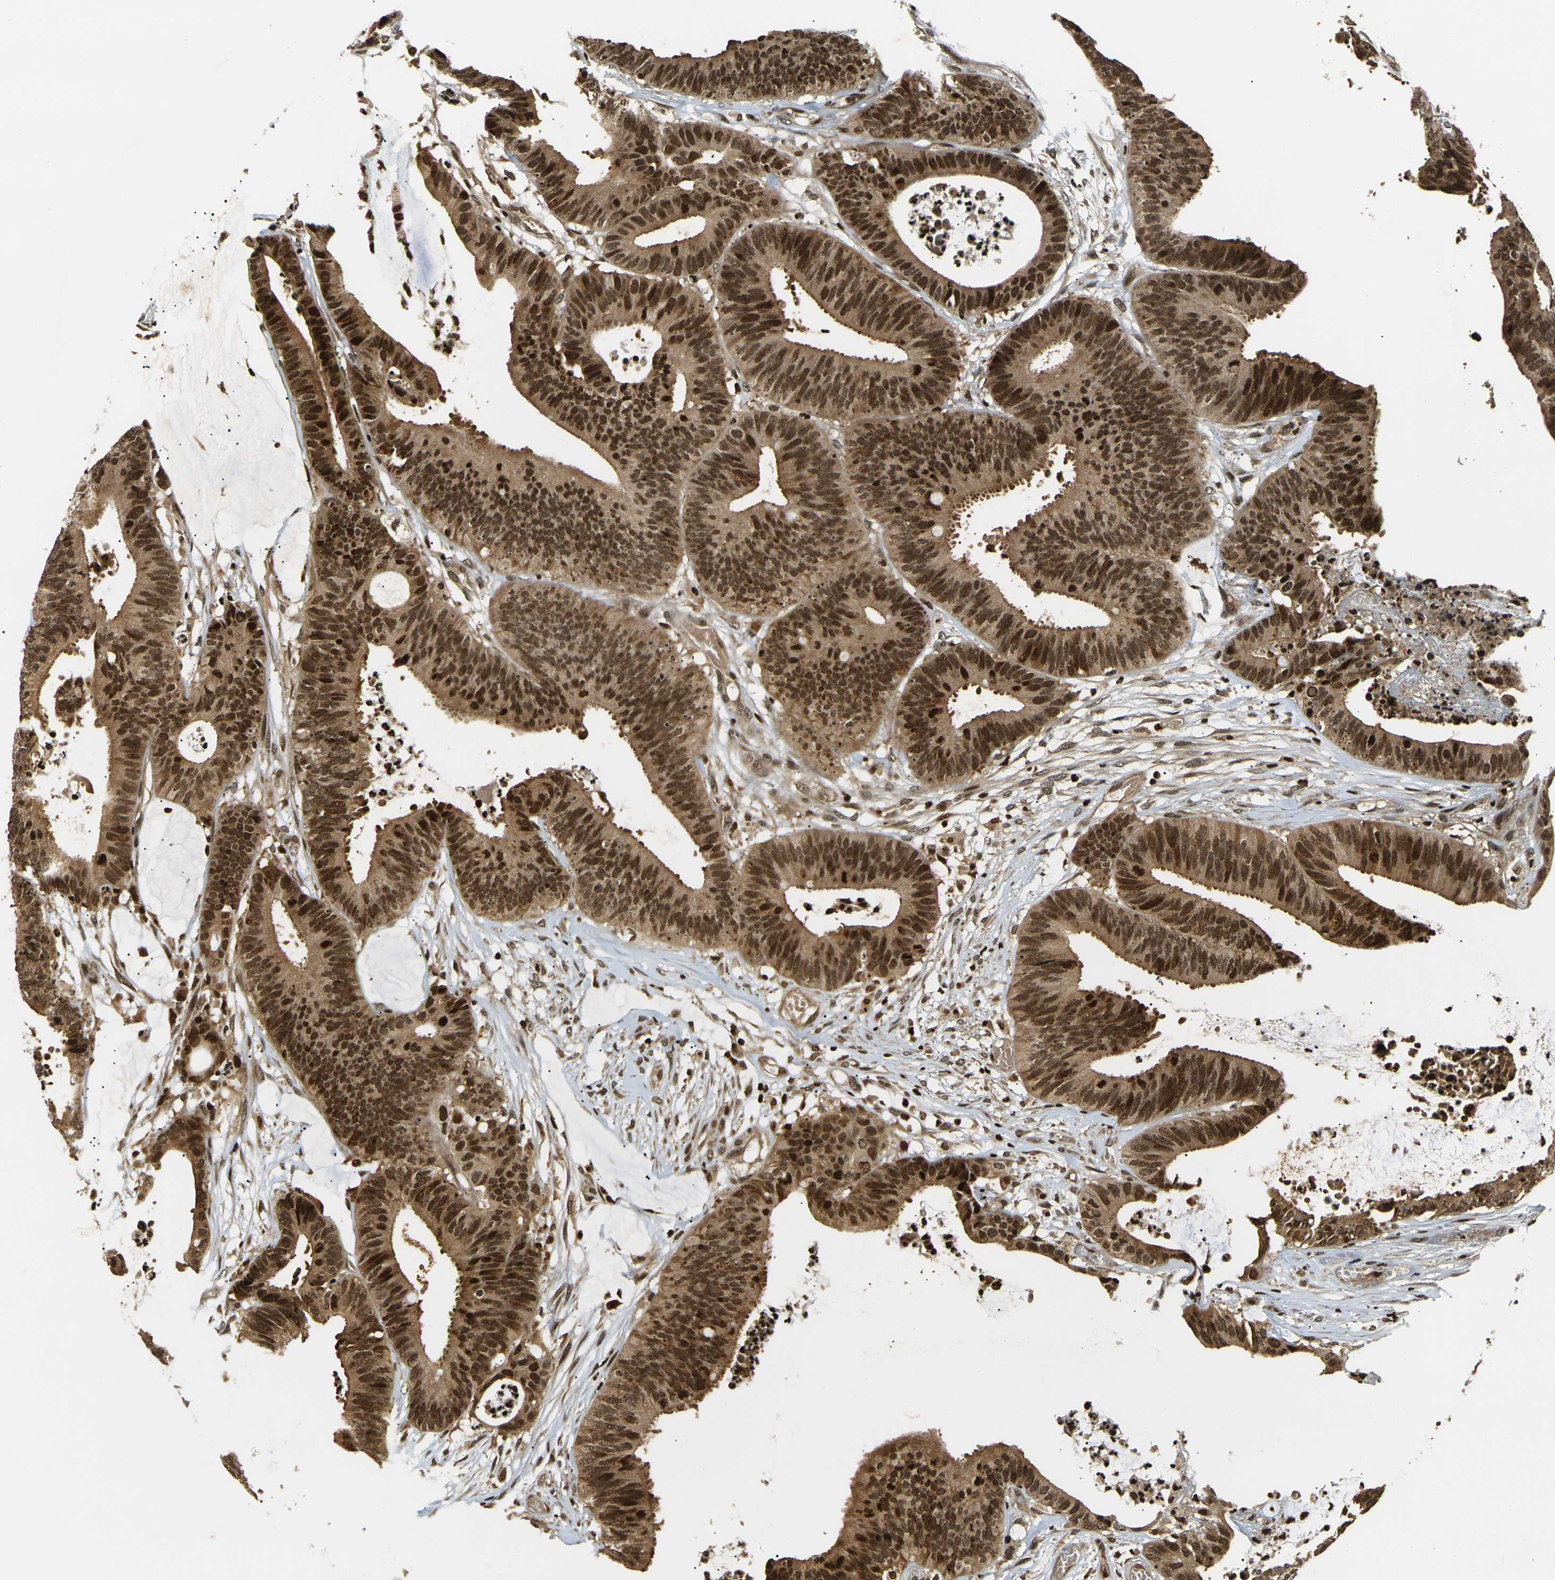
{"staining": {"intensity": "strong", "quantity": ">75%", "location": "cytoplasmic/membranous,nuclear"}, "tissue": "colorectal cancer", "cell_type": "Tumor cells", "image_type": "cancer", "snomed": [{"axis": "morphology", "description": "Adenocarcinoma, NOS"}, {"axis": "topography", "description": "Rectum"}], "caption": "Protein expression by immunohistochemistry reveals strong cytoplasmic/membranous and nuclear positivity in about >75% of tumor cells in adenocarcinoma (colorectal). The staining is performed using DAB (3,3'-diaminobenzidine) brown chromogen to label protein expression. The nuclei are counter-stained blue using hematoxylin.", "gene": "ACTL6A", "patient": {"sex": "female", "age": 66}}